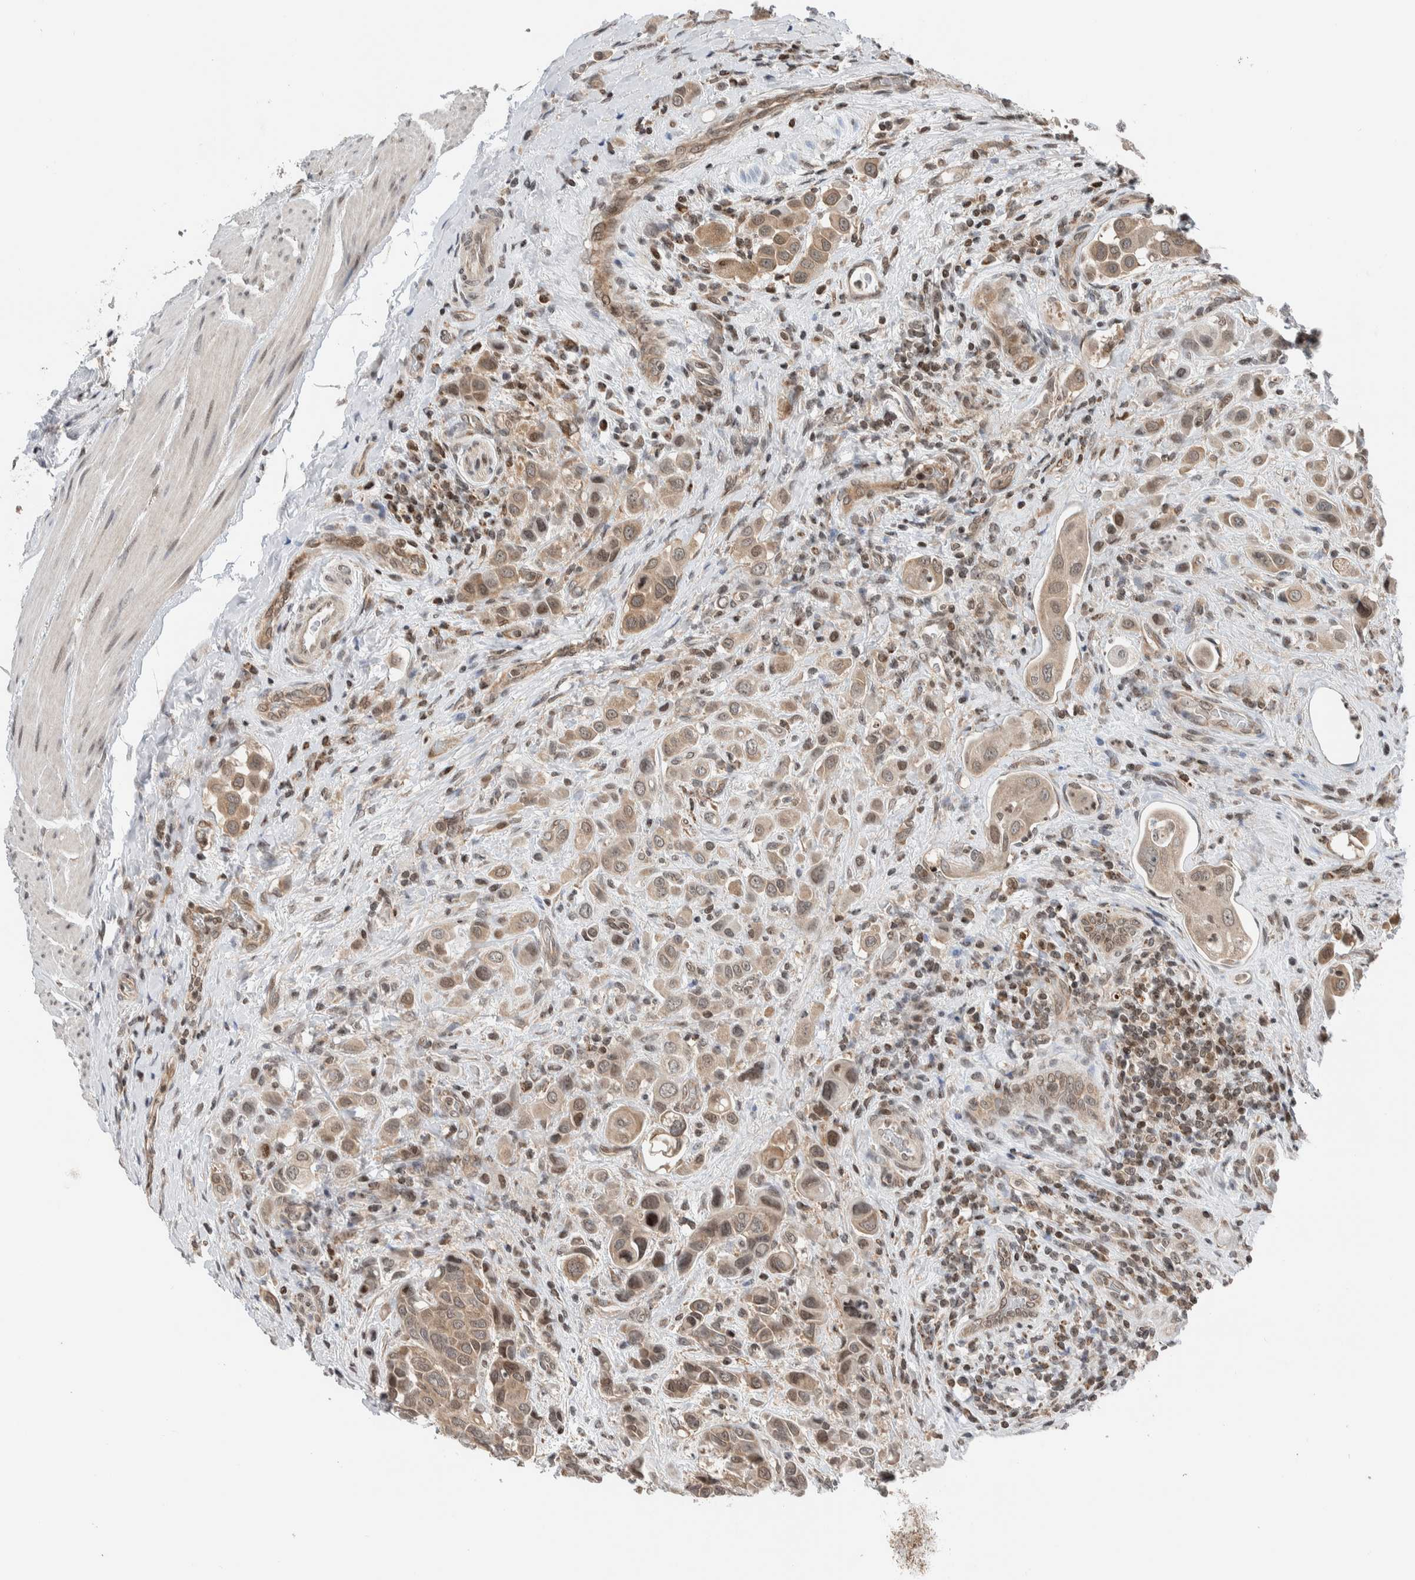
{"staining": {"intensity": "moderate", "quantity": "<25%", "location": "nuclear"}, "tissue": "urothelial cancer", "cell_type": "Tumor cells", "image_type": "cancer", "snomed": [{"axis": "morphology", "description": "Urothelial carcinoma, High grade"}, {"axis": "topography", "description": "Urinary bladder"}], "caption": "Protein staining of urothelial cancer tissue demonstrates moderate nuclear positivity in about <25% of tumor cells.", "gene": "NPLOC4", "patient": {"sex": "male", "age": 50}}